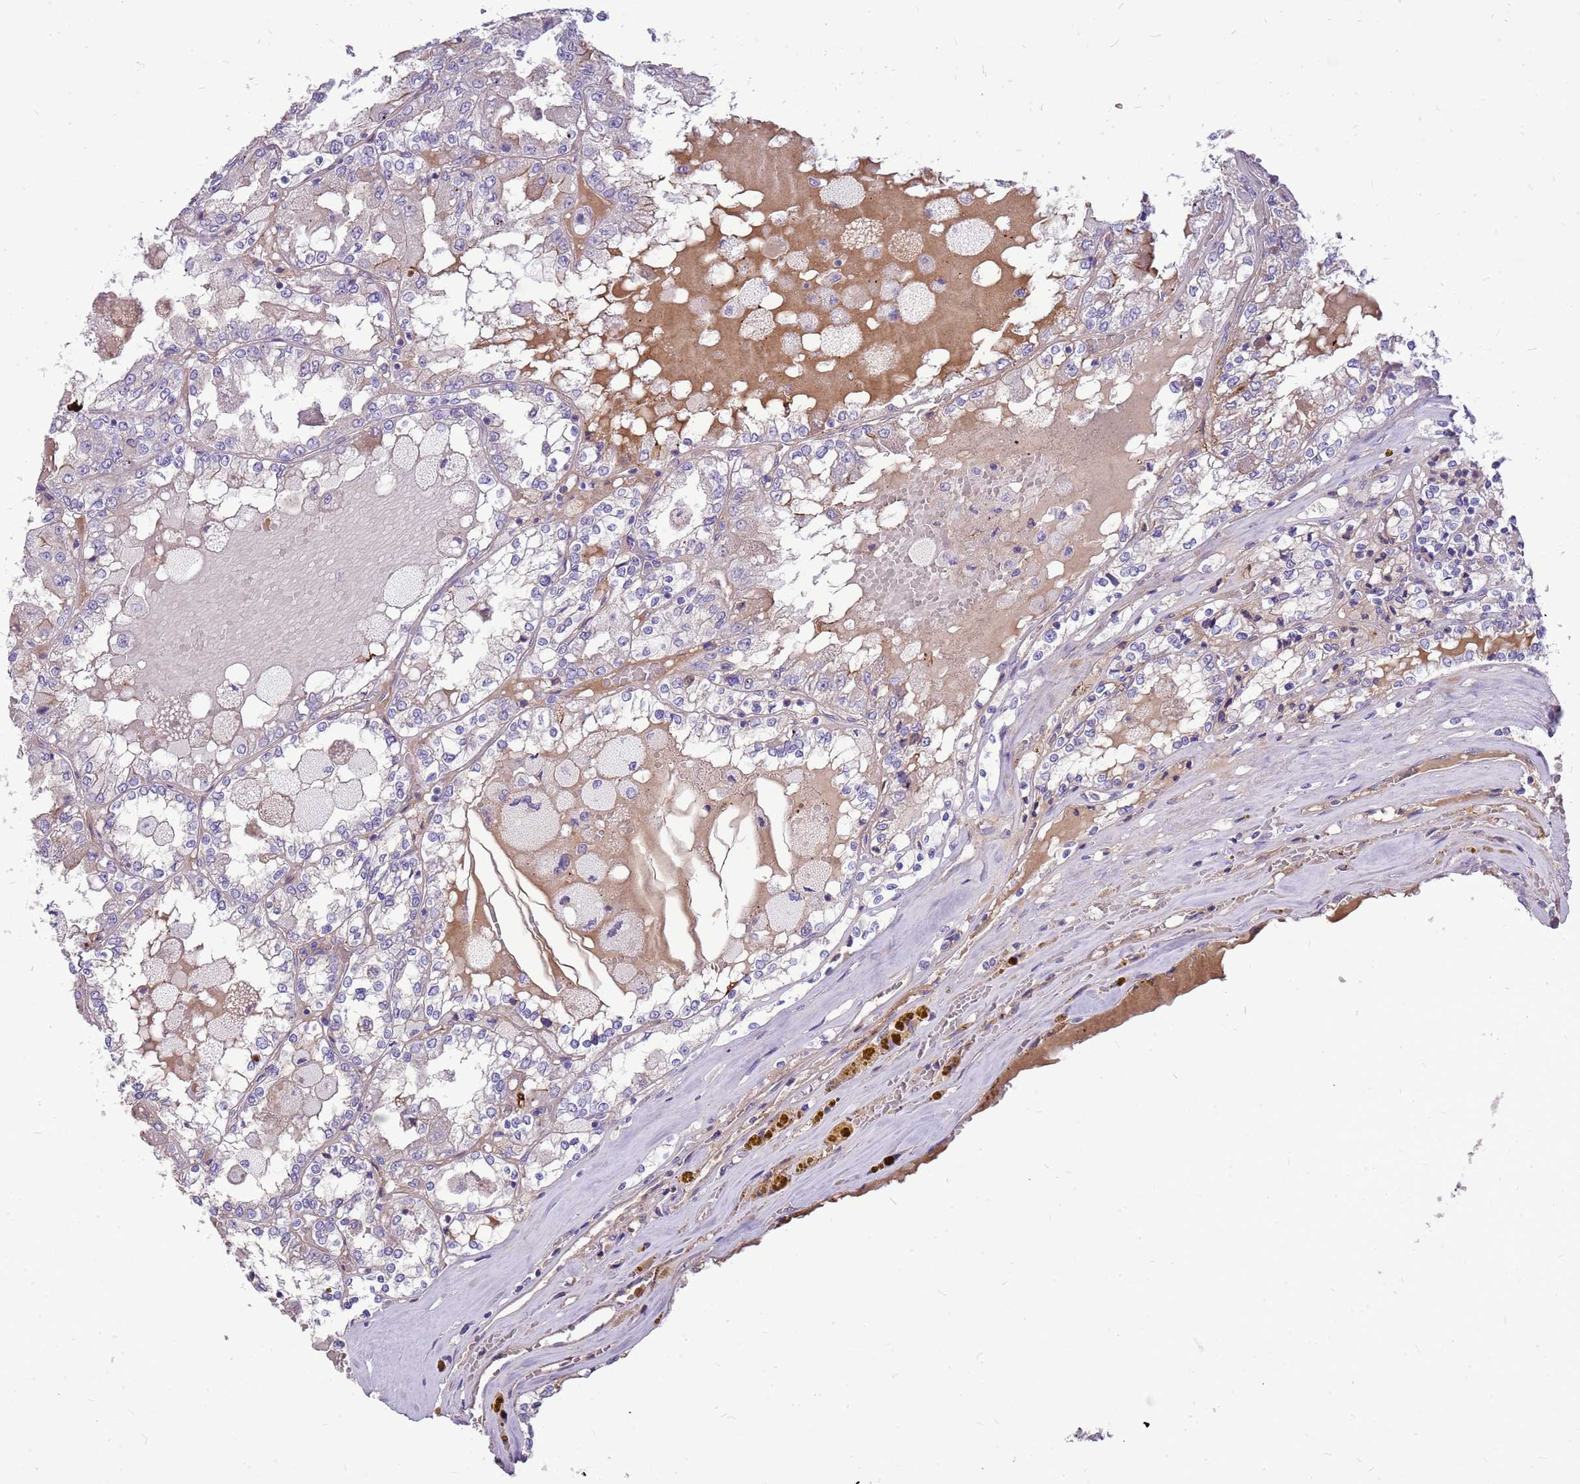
{"staining": {"intensity": "negative", "quantity": "none", "location": "none"}, "tissue": "renal cancer", "cell_type": "Tumor cells", "image_type": "cancer", "snomed": [{"axis": "morphology", "description": "Adenocarcinoma, NOS"}, {"axis": "topography", "description": "Kidney"}], "caption": "Human adenocarcinoma (renal) stained for a protein using immunohistochemistry (IHC) exhibits no expression in tumor cells.", "gene": "NTN4", "patient": {"sex": "female", "age": 56}}